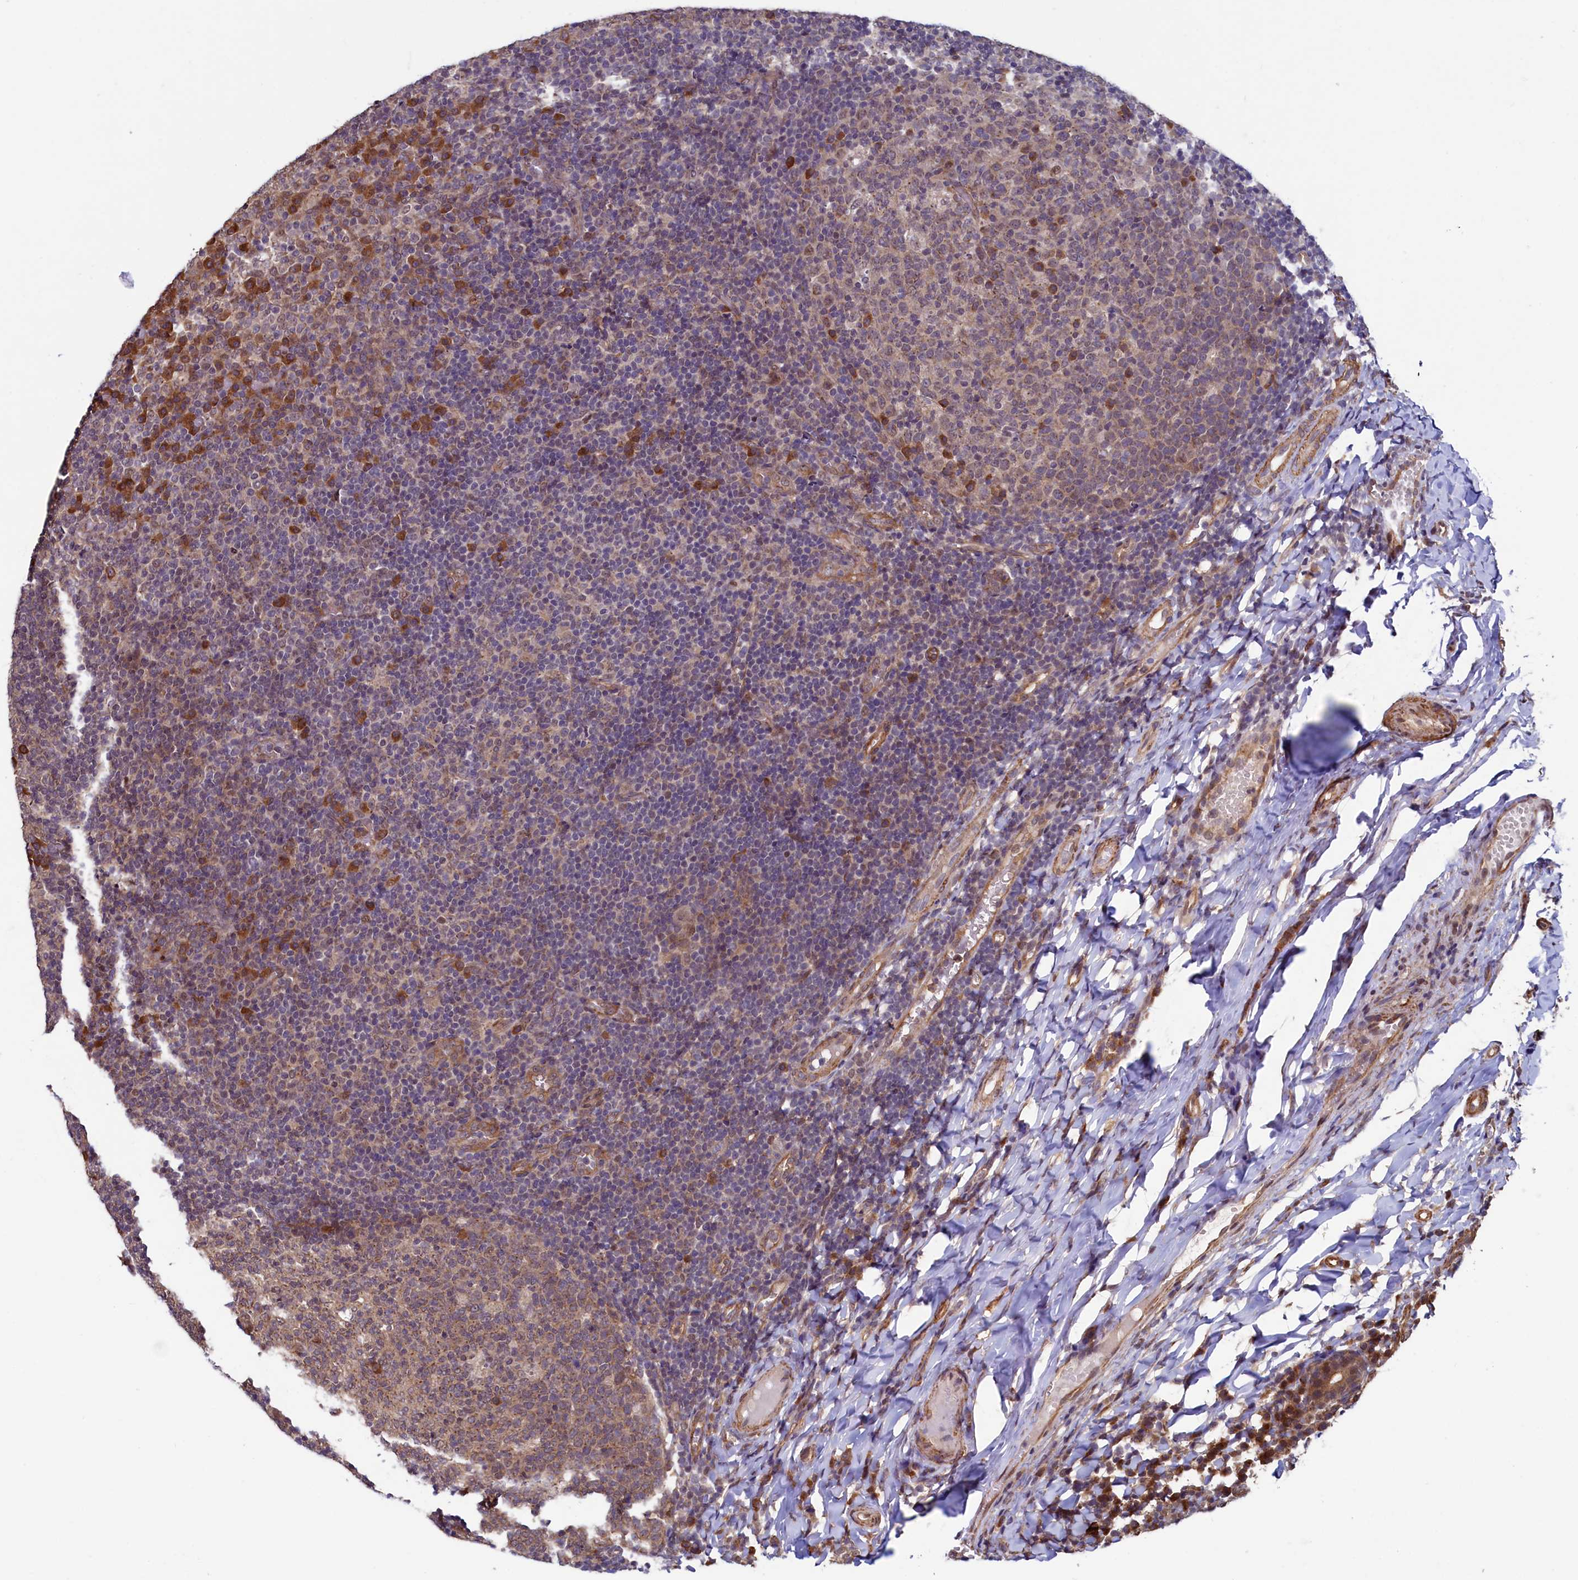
{"staining": {"intensity": "moderate", "quantity": "25%-75%", "location": "cytoplasmic/membranous"}, "tissue": "tonsil", "cell_type": "Germinal center cells", "image_type": "normal", "snomed": [{"axis": "morphology", "description": "Normal tissue, NOS"}, {"axis": "topography", "description": "Tonsil"}], "caption": "Moderate cytoplasmic/membranous positivity is present in approximately 25%-75% of germinal center cells in unremarkable tonsil. Immunohistochemistry stains the protein in brown and the nuclei are stained blue.", "gene": "LEO1", "patient": {"sex": "female", "age": 19}}